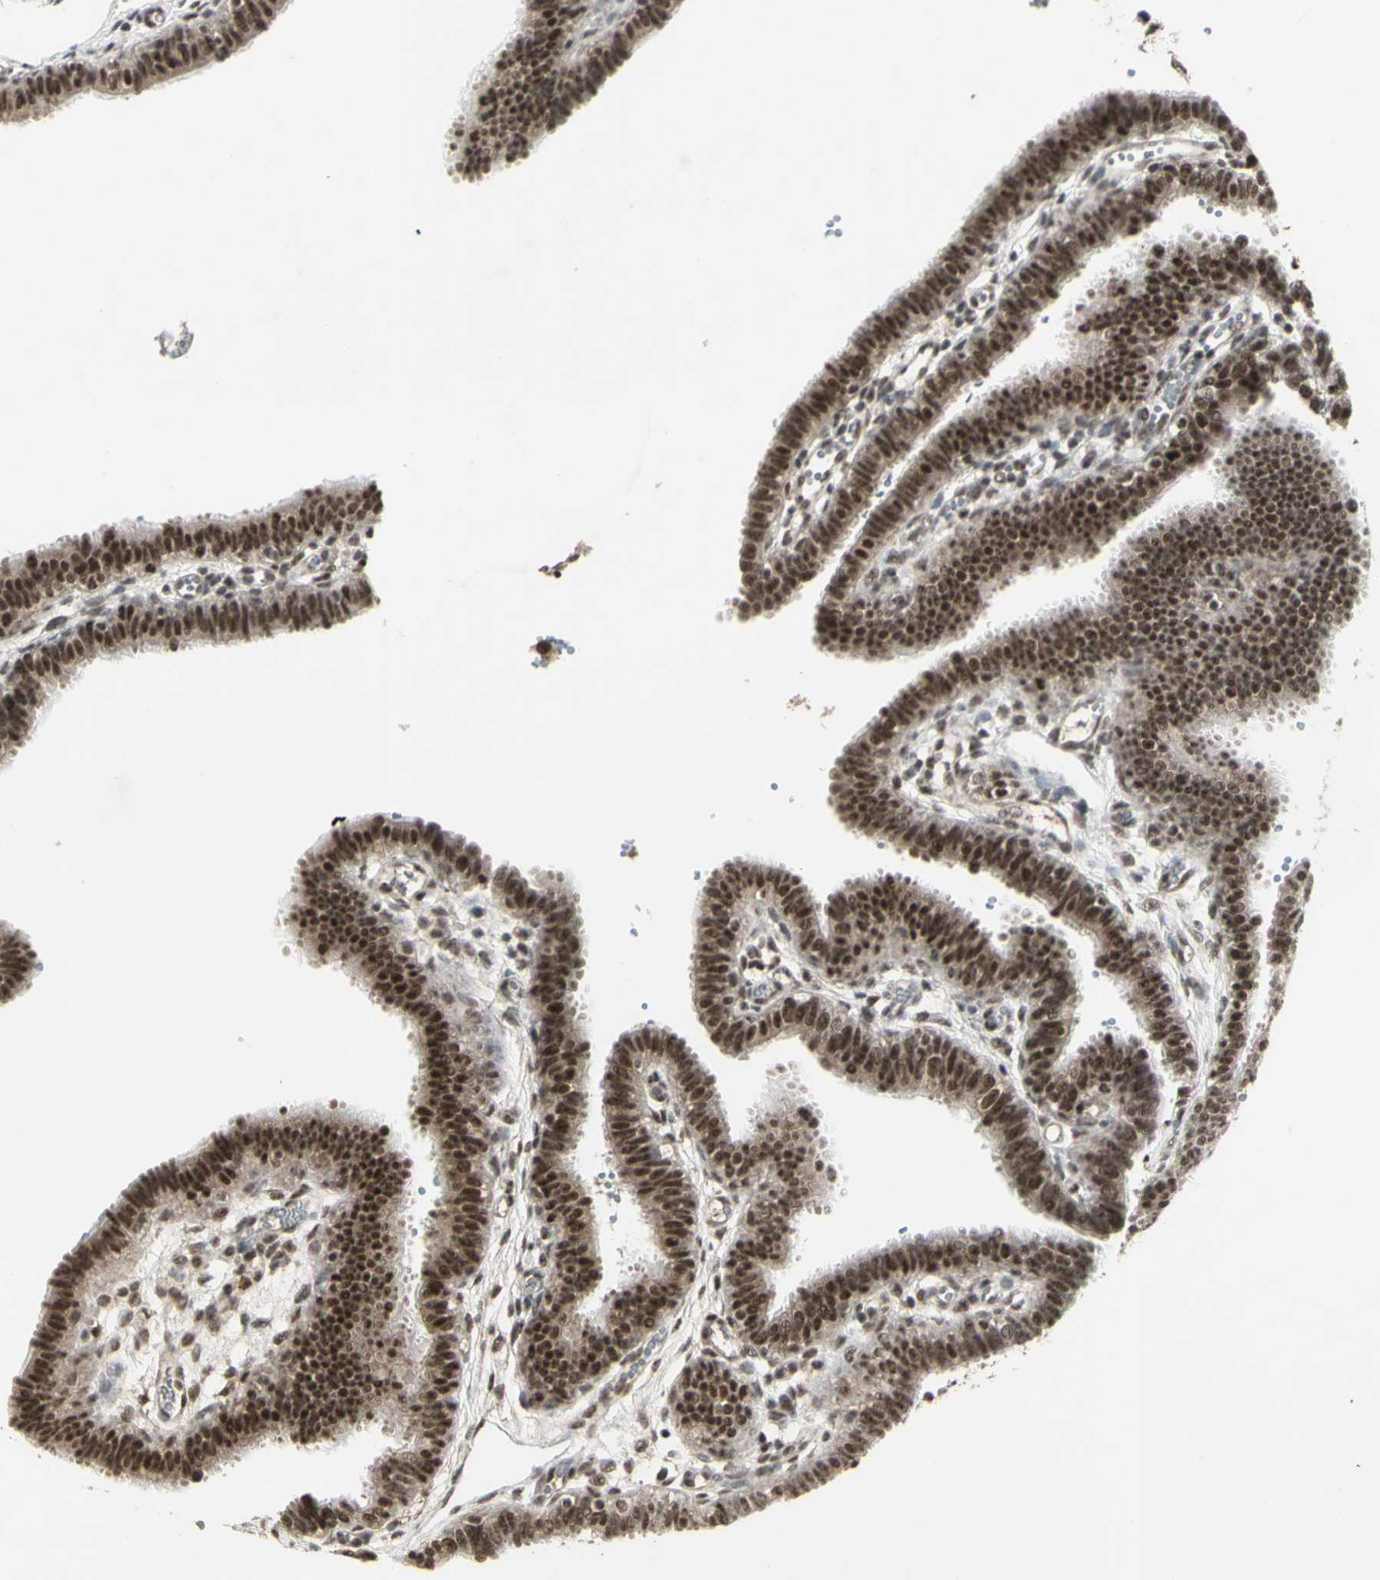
{"staining": {"intensity": "moderate", "quantity": ">75%", "location": "nuclear"}, "tissue": "fallopian tube", "cell_type": "Glandular cells", "image_type": "normal", "snomed": [{"axis": "morphology", "description": "Normal tissue, NOS"}, {"axis": "topography", "description": "Fallopian tube"}, {"axis": "topography", "description": "Placenta"}], "caption": "This image exhibits benign fallopian tube stained with immunohistochemistry to label a protein in brown. The nuclear of glandular cells show moderate positivity for the protein. Nuclei are counter-stained blue.", "gene": "CCNT1", "patient": {"sex": "female", "age": 34}}